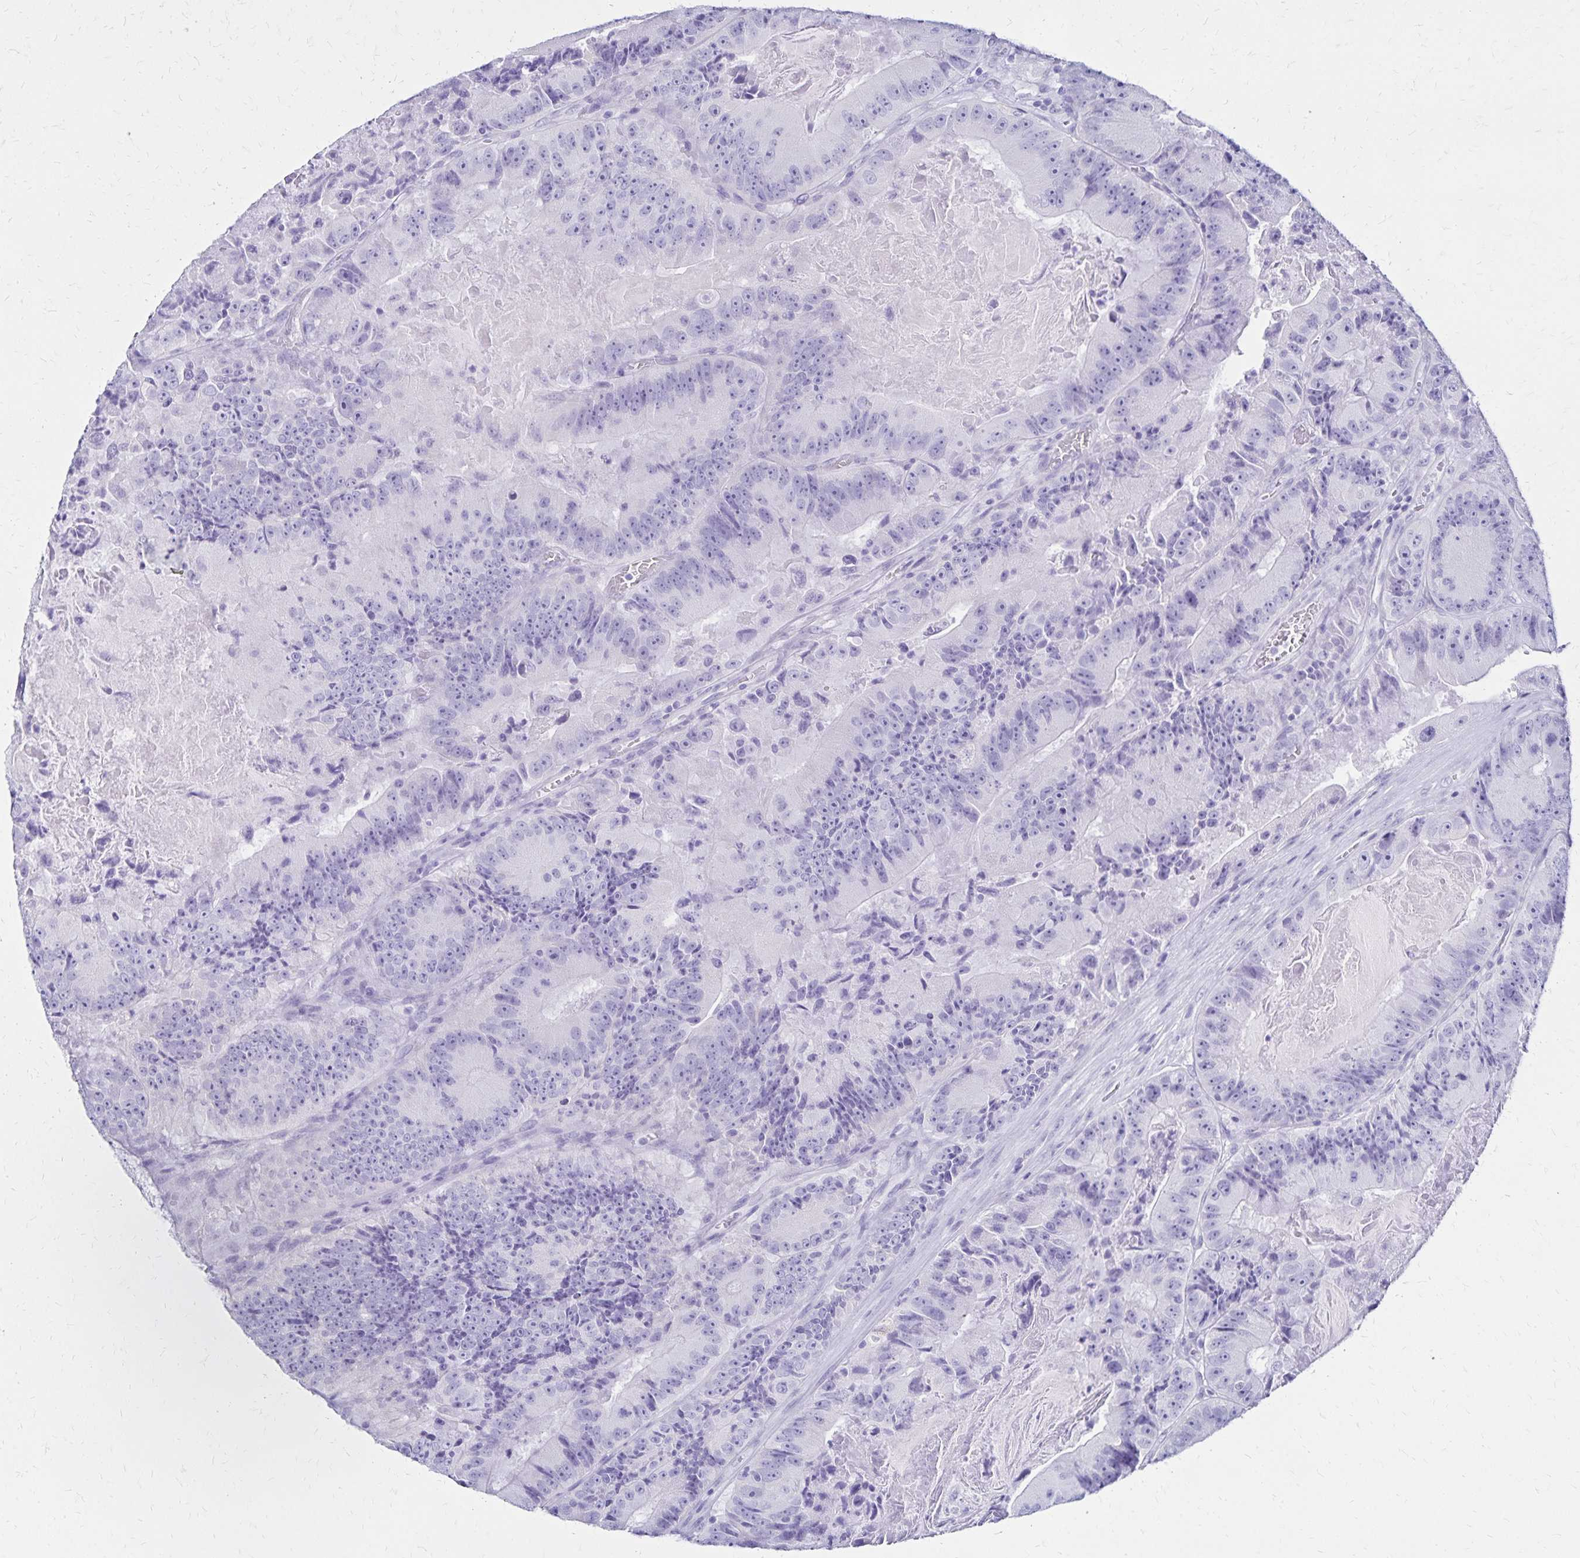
{"staining": {"intensity": "negative", "quantity": "none", "location": "none"}, "tissue": "colorectal cancer", "cell_type": "Tumor cells", "image_type": "cancer", "snomed": [{"axis": "morphology", "description": "Adenocarcinoma, NOS"}, {"axis": "topography", "description": "Colon"}], "caption": "Immunohistochemistry (IHC) micrograph of human colorectal cancer stained for a protein (brown), which displays no positivity in tumor cells.", "gene": "LIN28B", "patient": {"sex": "female", "age": 86}}